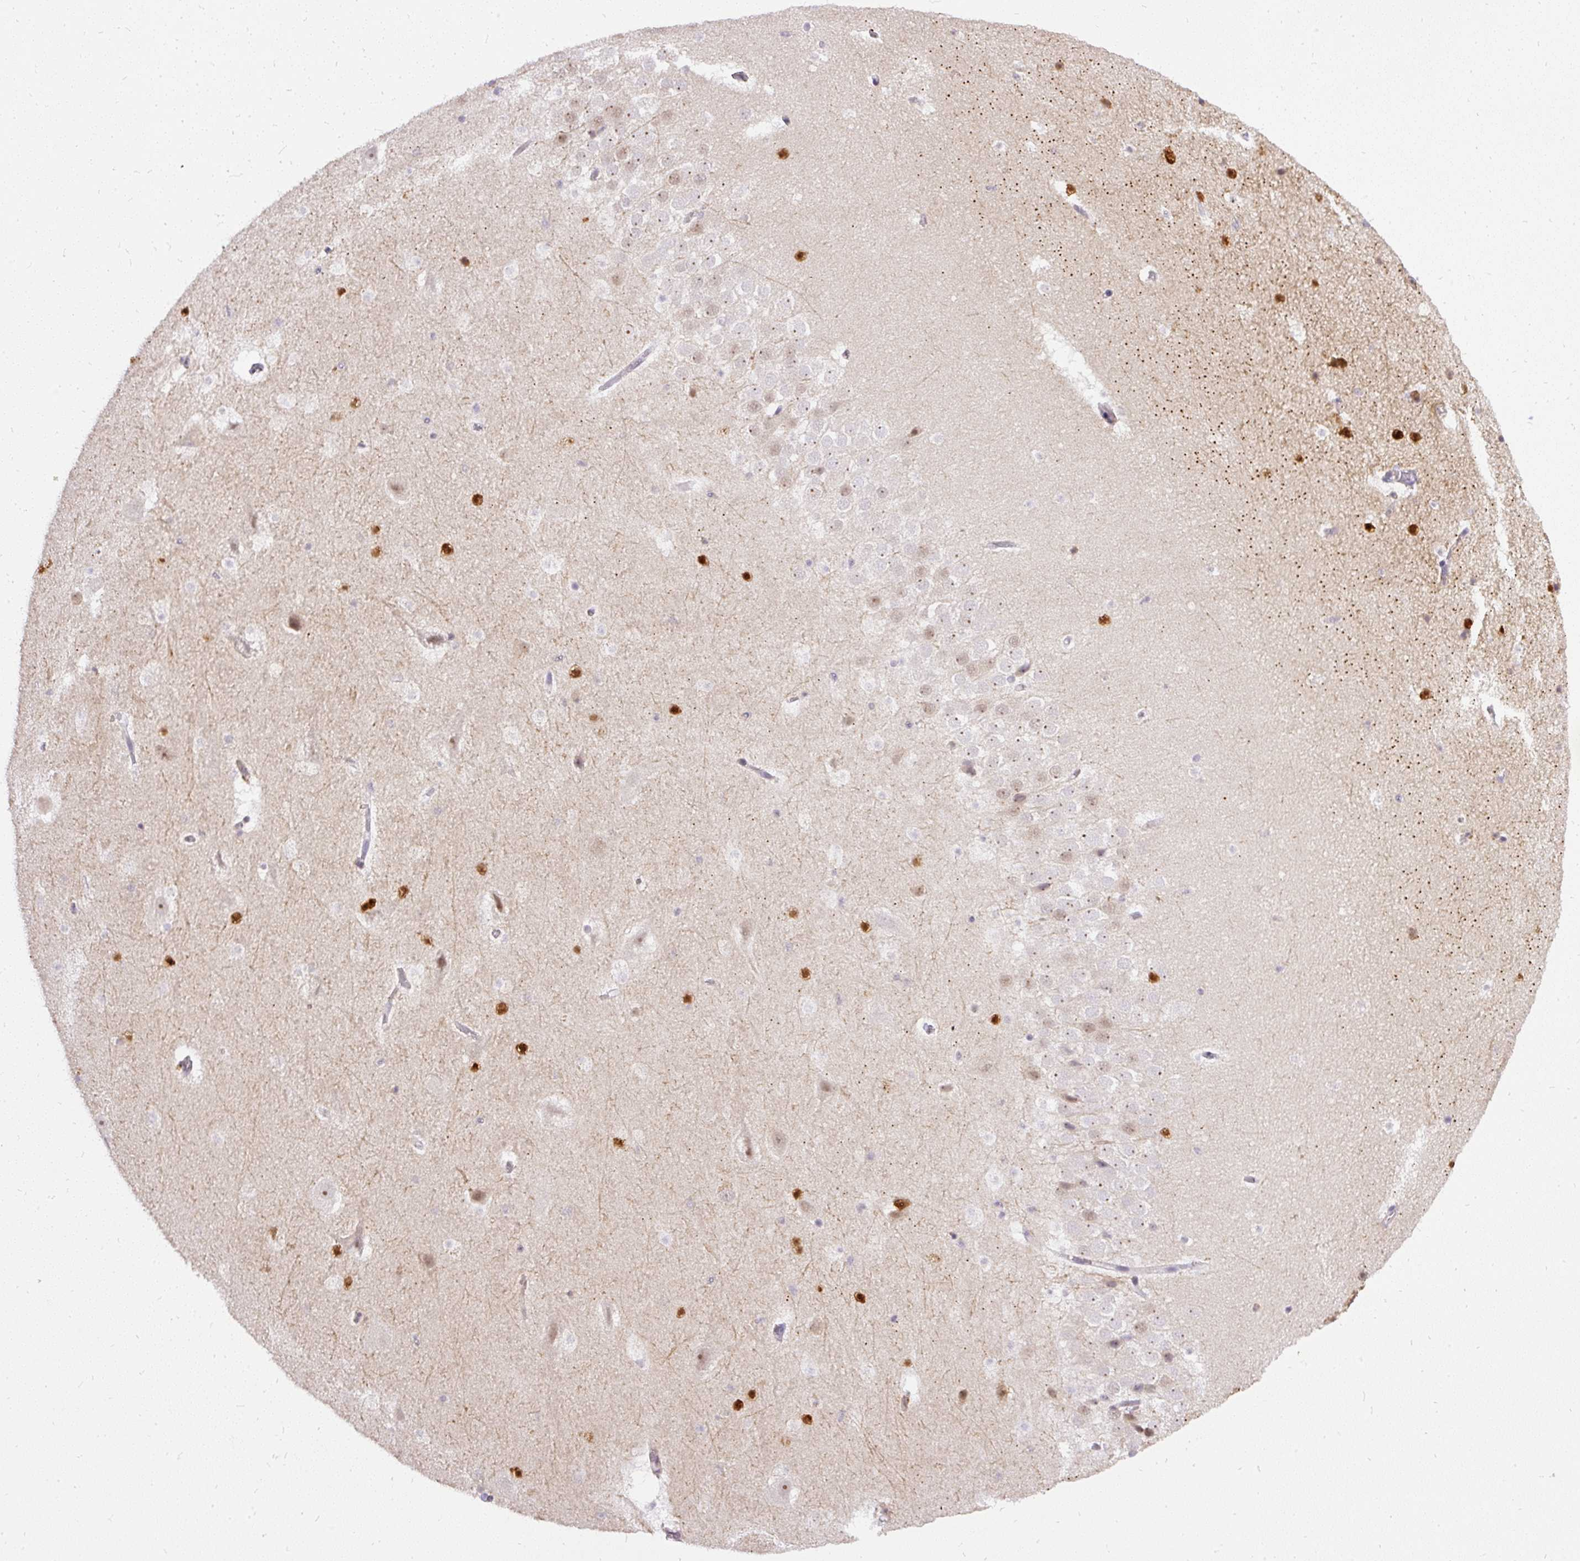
{"staining": {"intensity": "strong", "quantity": "<25%", "location": "nuclear"}, "tissue": "hippocampus", "cell_type": "Glial cells", "image_type": "normal", "snomed": [{"axis": "morphology", "description": "Normal tissue, NOS"}, {"axis": "topography", "description": "Hippocampus"}], "caption": "Hippocampus stained with a brown dye reveals strong nuclear positive expression in about <25% of glial cells.", "gene": "FAM117B", "patient": {"sex": "male", "age": 37}}